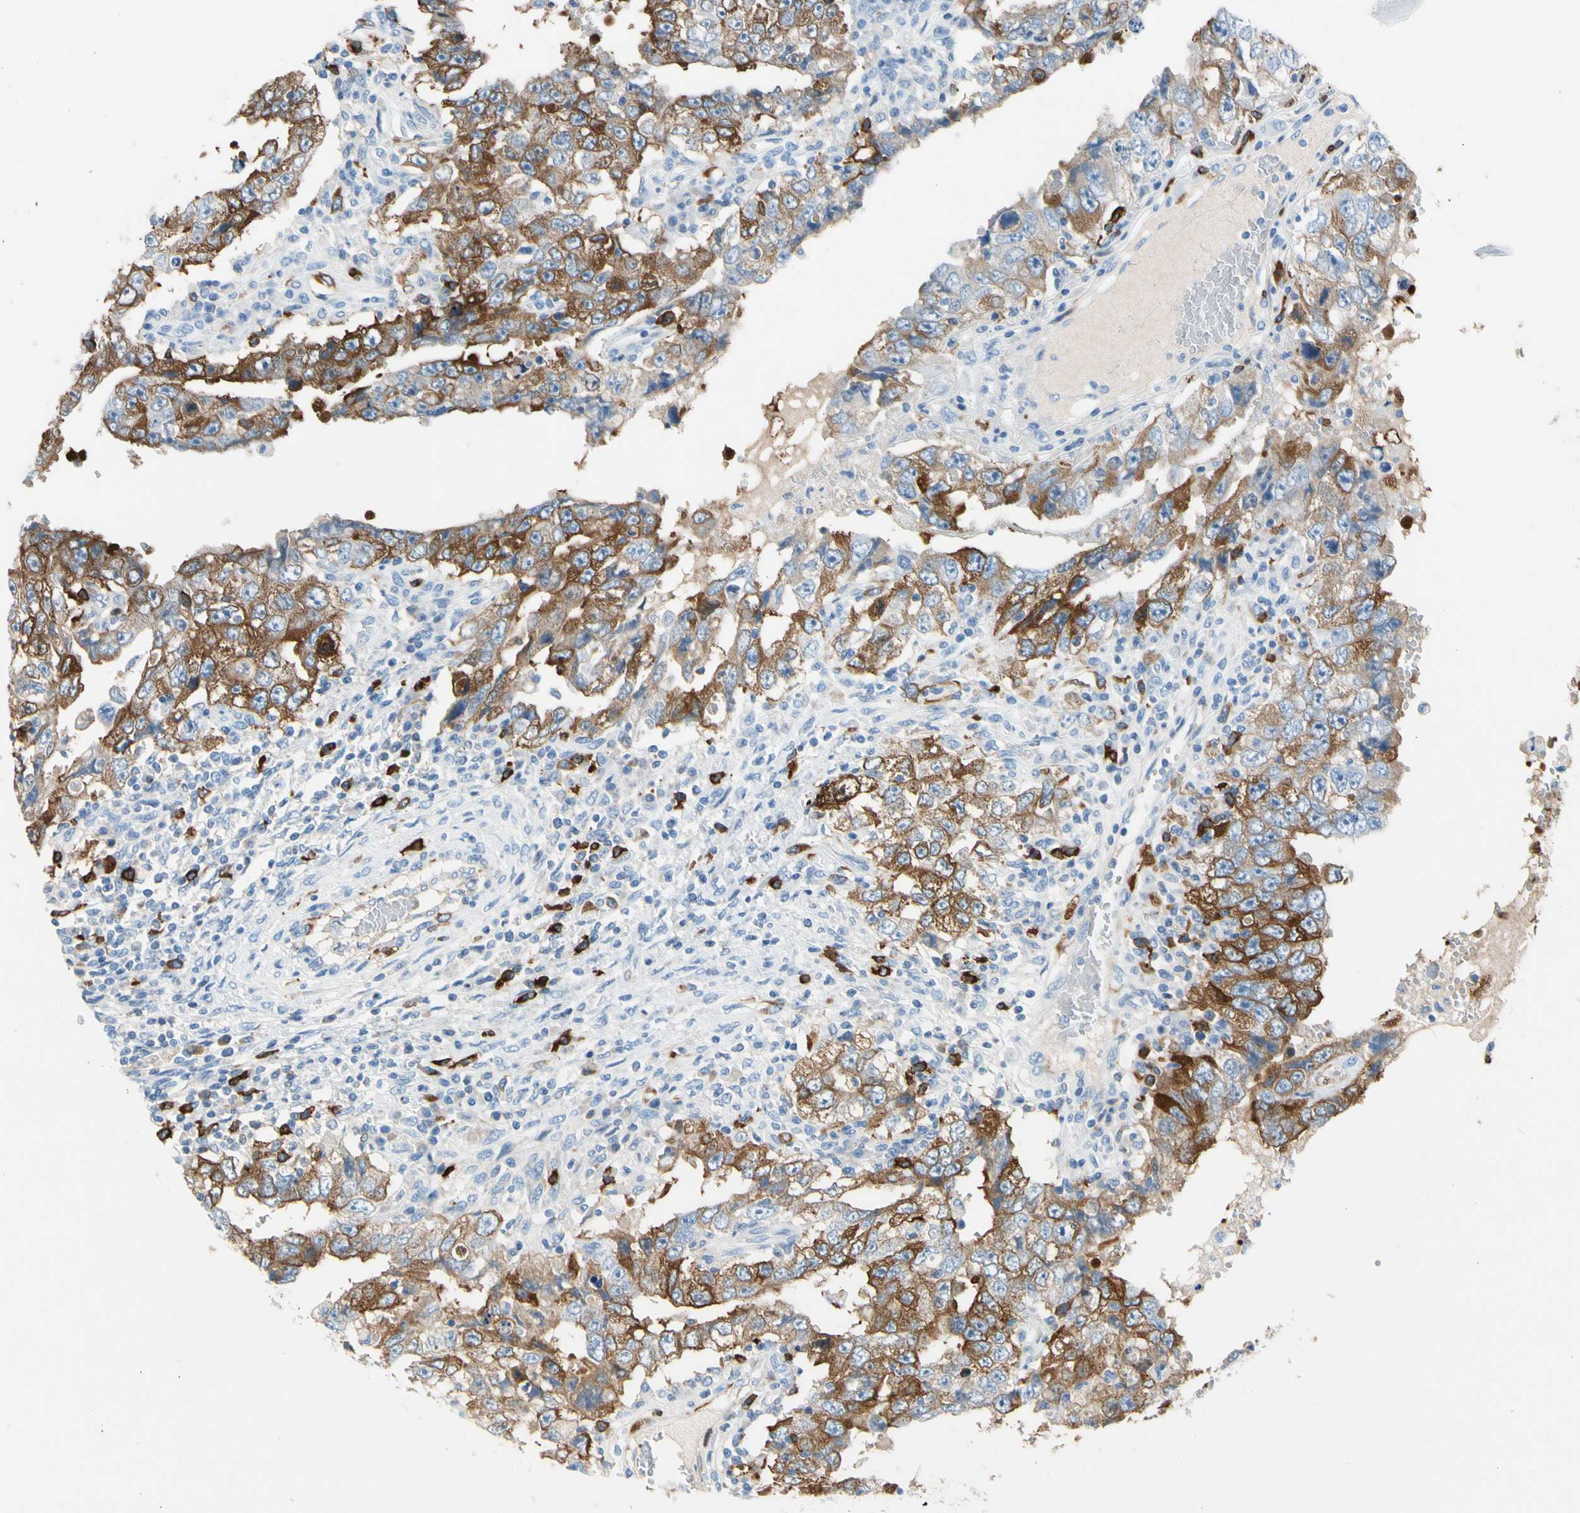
{"staining": {"intensity": "moderate", "quantity": ">75%", "location": "cytoplasmic/membranous"}, "tissue": "testis cancer", "cell_type": "Tumor cells", "image_type": "cancer", "snomed": [{"axis": "morphology", "description": "Carcinoma, Embryonal, NOS"}, {"axis": "topography", "description": "Testis"}], "caption": "Tumor cells show moderate cytoplasmic/membranous staining in about >75% of cells in embryonal carcinoma (testis).", "gene": "TACC3", "patient": {"sex": "male", "age": 26}}